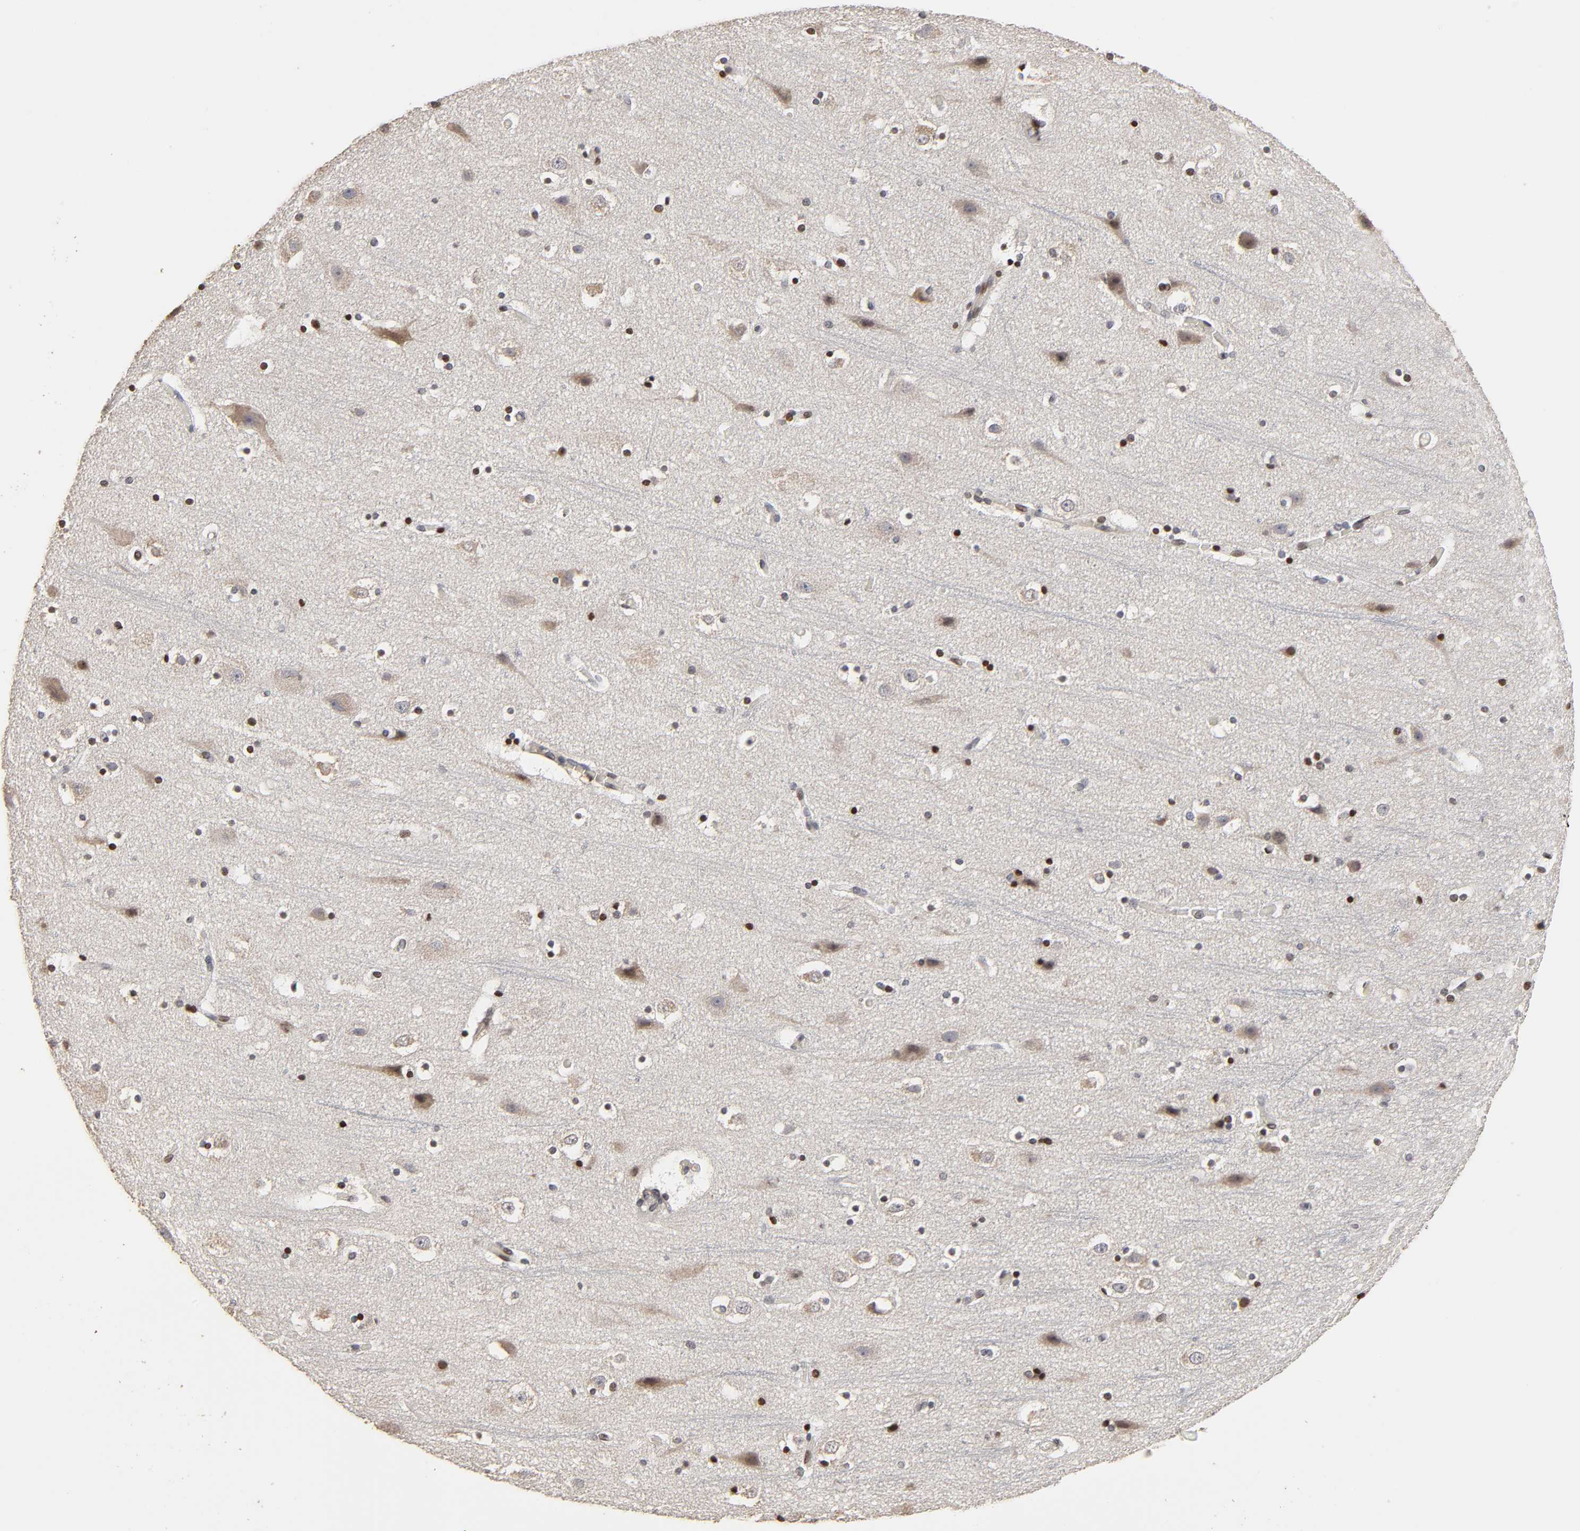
{"staining": {"intensity": "weak", "quantity": ">75%", "location": "nuclear"}, "tissue": "cerebral cortex", "cell_type": "Endothelial cells", "image_type": "normal", "snomed": [{"axis": "morphology", "description": "Normal tissue, NOS"}, {"axis": "topography", "description": "Cerebral cortex"}], "caption": "Protein staining of unremarkable cerebral cortex exhibits weak nuclear staining in approximately >75% of endothelial cells. (DAB (3,3'-diaminobenzidine) IHC, brown staining for protein, blue staining for nuclei).", "gene": "ZNF473", "patient": {"sex": "male", "age": 45}}